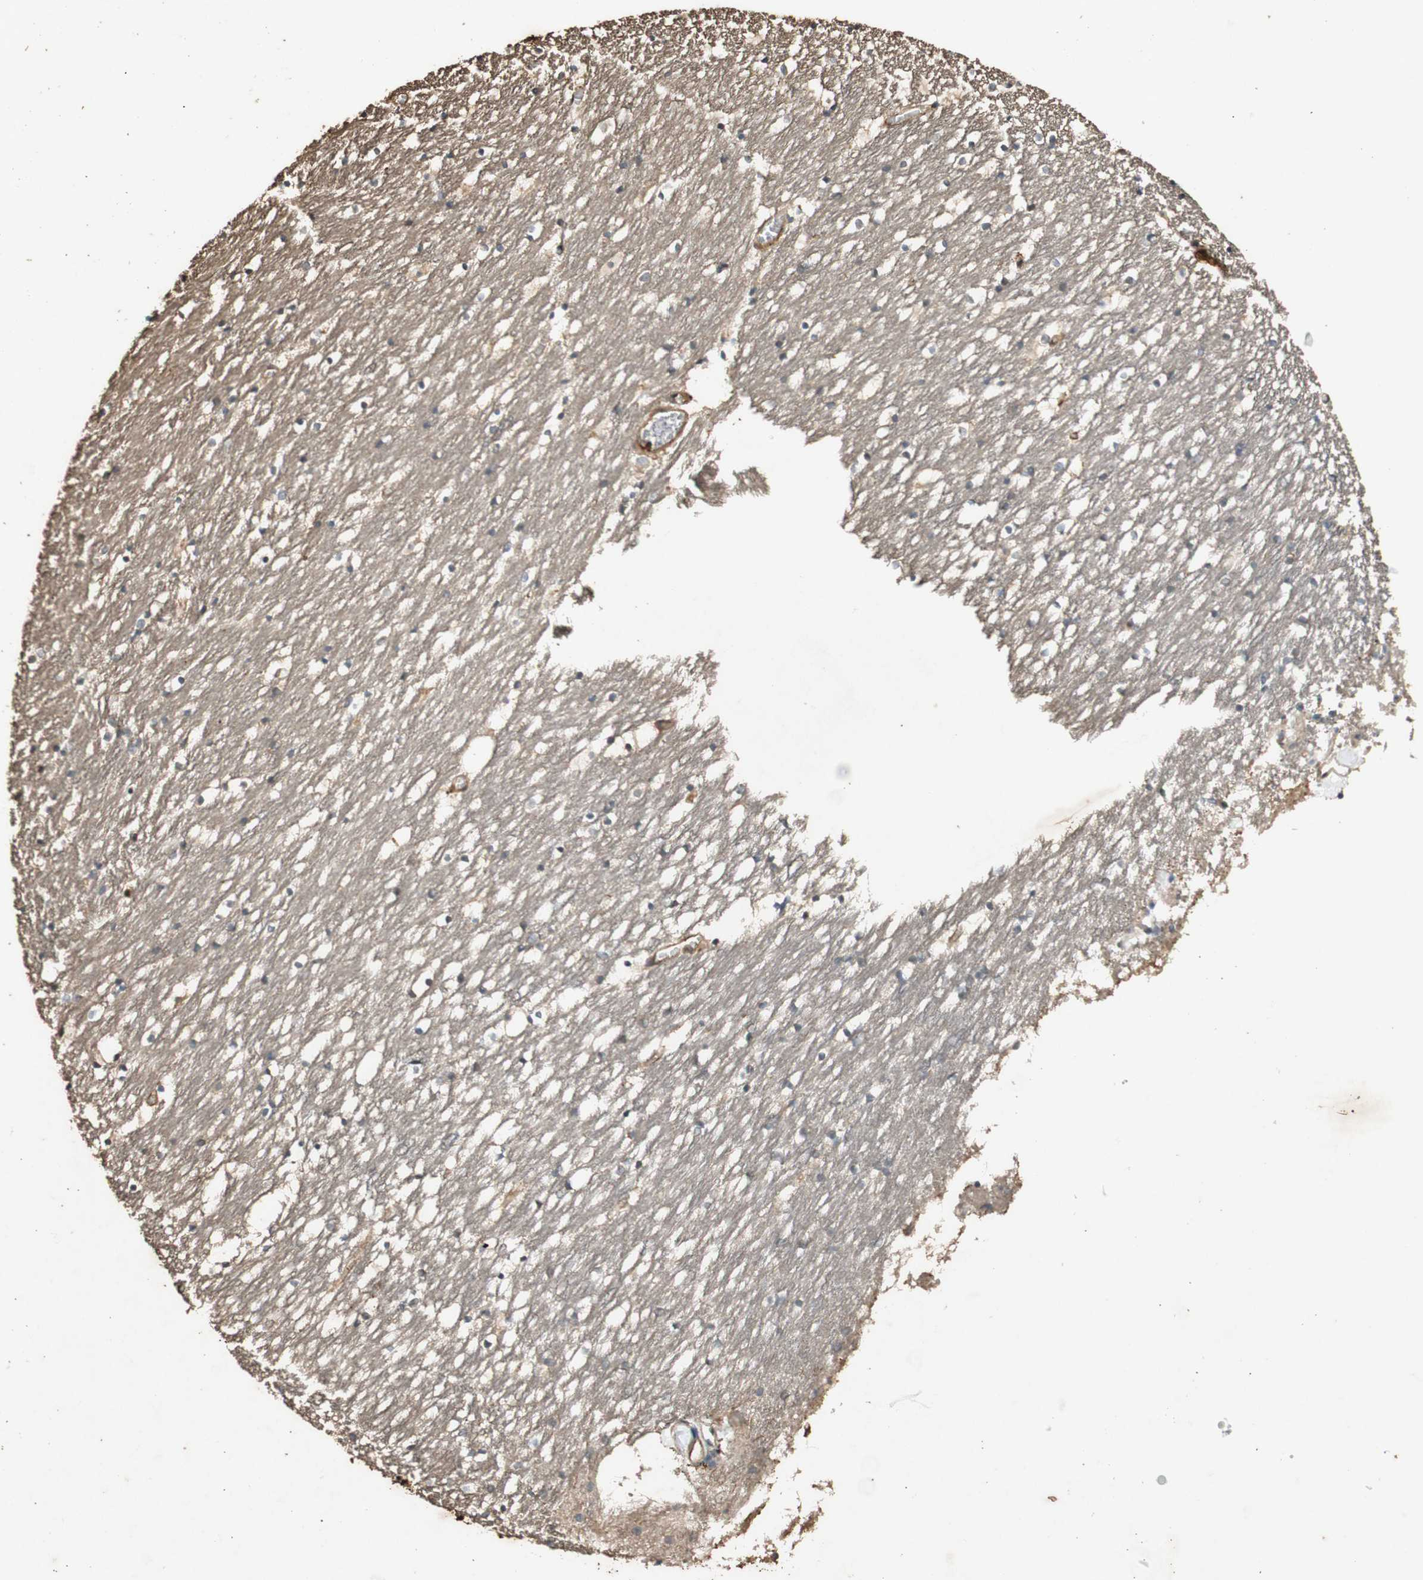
{"staining": {"intensity": "moderate", "quantity": "<25%", "location": "cytoplasmic/membranous"}, "tissue": "caudate", "cell_type": "Glial cells", "image_type": "normal", "snomed": [{"axis": "morphology", "description": "Normal tissue, NOS"}, {"axis": "topography", "description": "Lateral ventricle wall"}], "caption": "Immunohistochemistry (IHC) image of unremarkable caudate: human caudate stained using immunohistochemistry exhibits low levels of moderate protein expression localized specifically in the cytoplasmic/membranous of glial cells, appearing as a cytoplasmic/membranous brown color.", "gene": "EPHA8", "patient": {"sex": "male", "age": 45}}